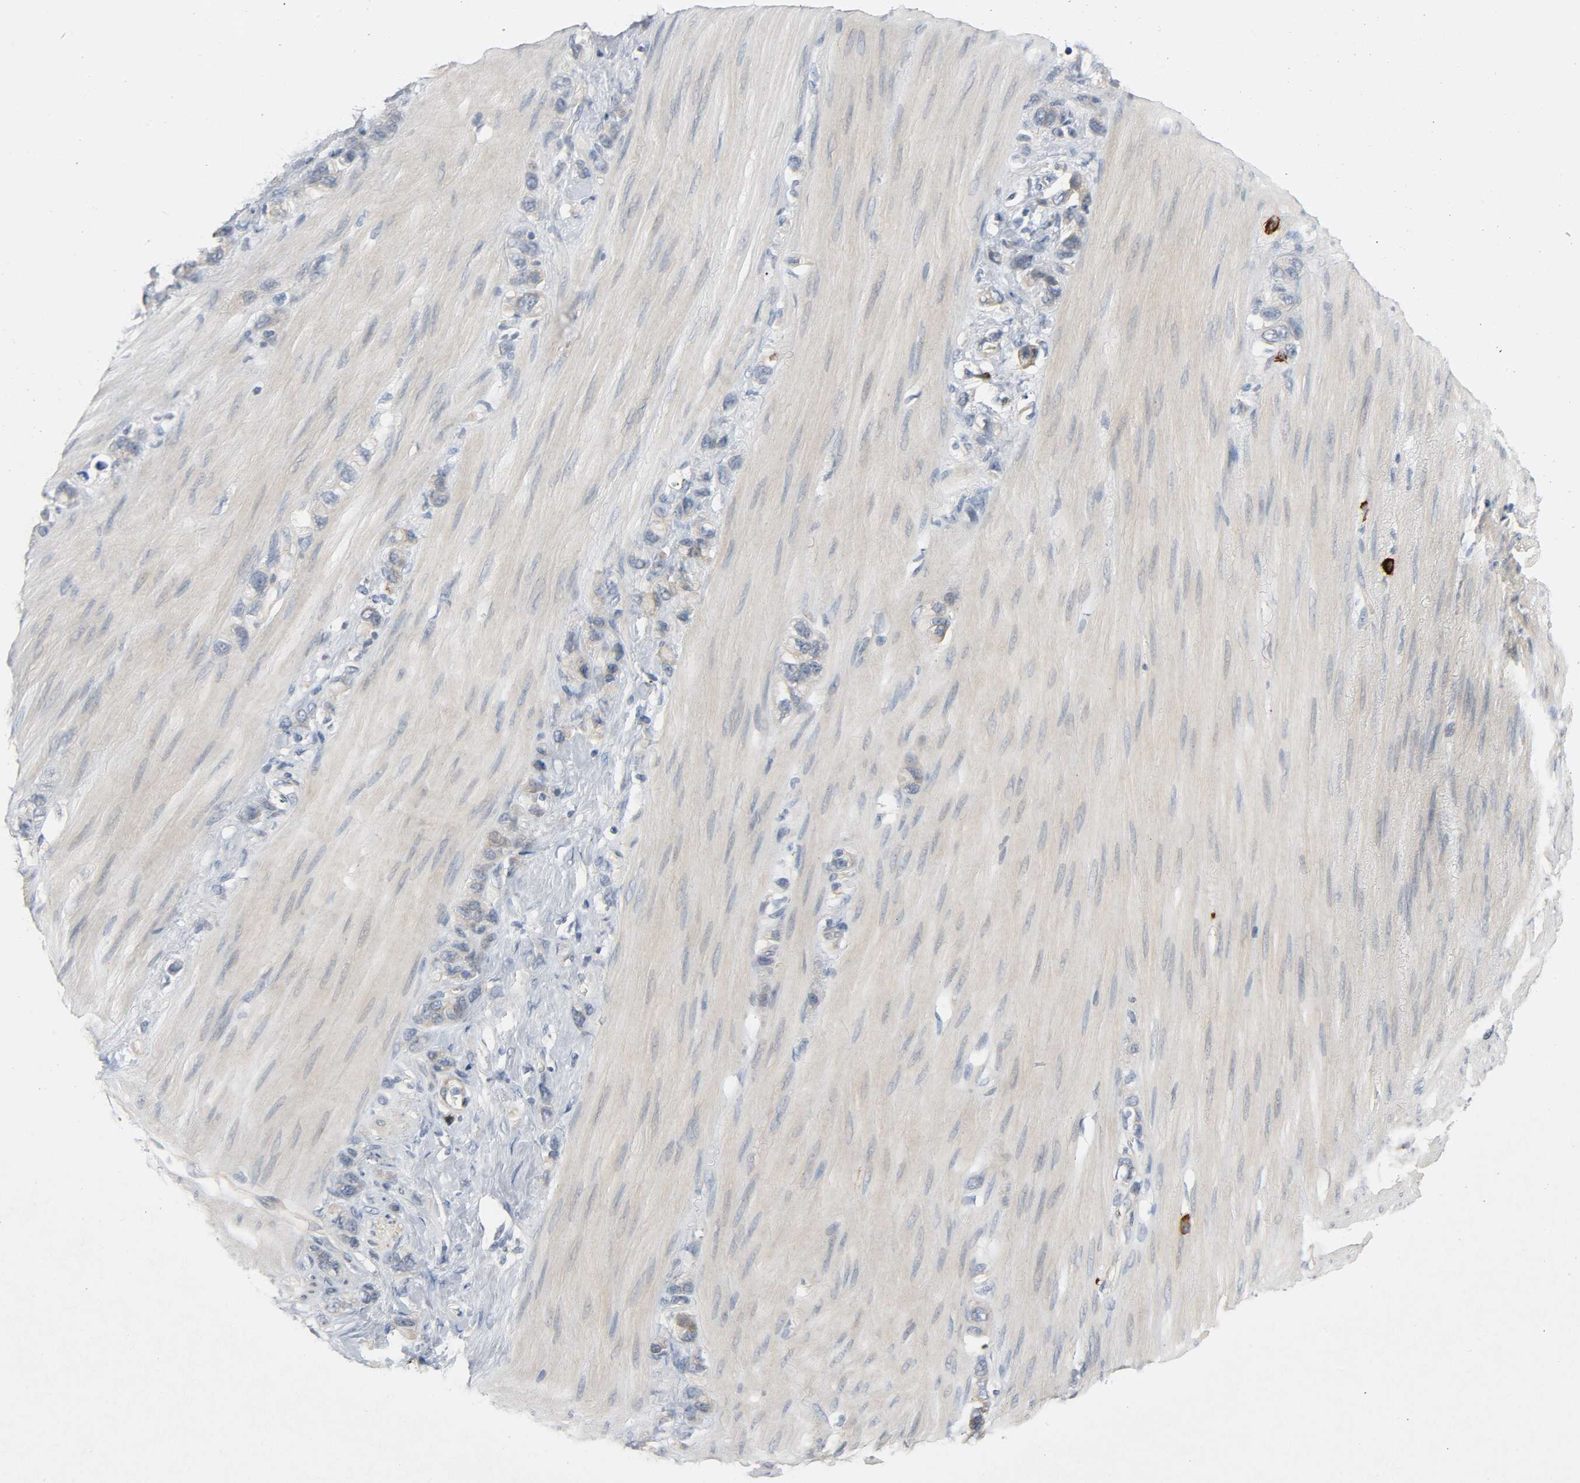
{"staining": {"intensity": "weak", "quantity": ">75%", "location": "cytoplasmic/membranous"}, "tissue": "stomach cancer", "cell_type": "Tumor cells", "image_type": "cancer", "snomed": [{"axis": "morphology", "description": "Normal tissue, NOS"}, {"axis": "morphology", "description": "Adenocarcinoma, NOS"}, {"axis": "morphology", "description": "Adenocarcinoma, High grade"}, {"axis": "topography", "description": "Stomach, upper"}, {"axis": "topography", "description": "Stomach"}], "caption": "Protein expression analysis of stomach cancer demonstrates weak cytoplasmic/membranous expression in approximately >75% of tumor cells.", "gene": "LIMCH1", "patient": {"sex": "female", "age": 65}}